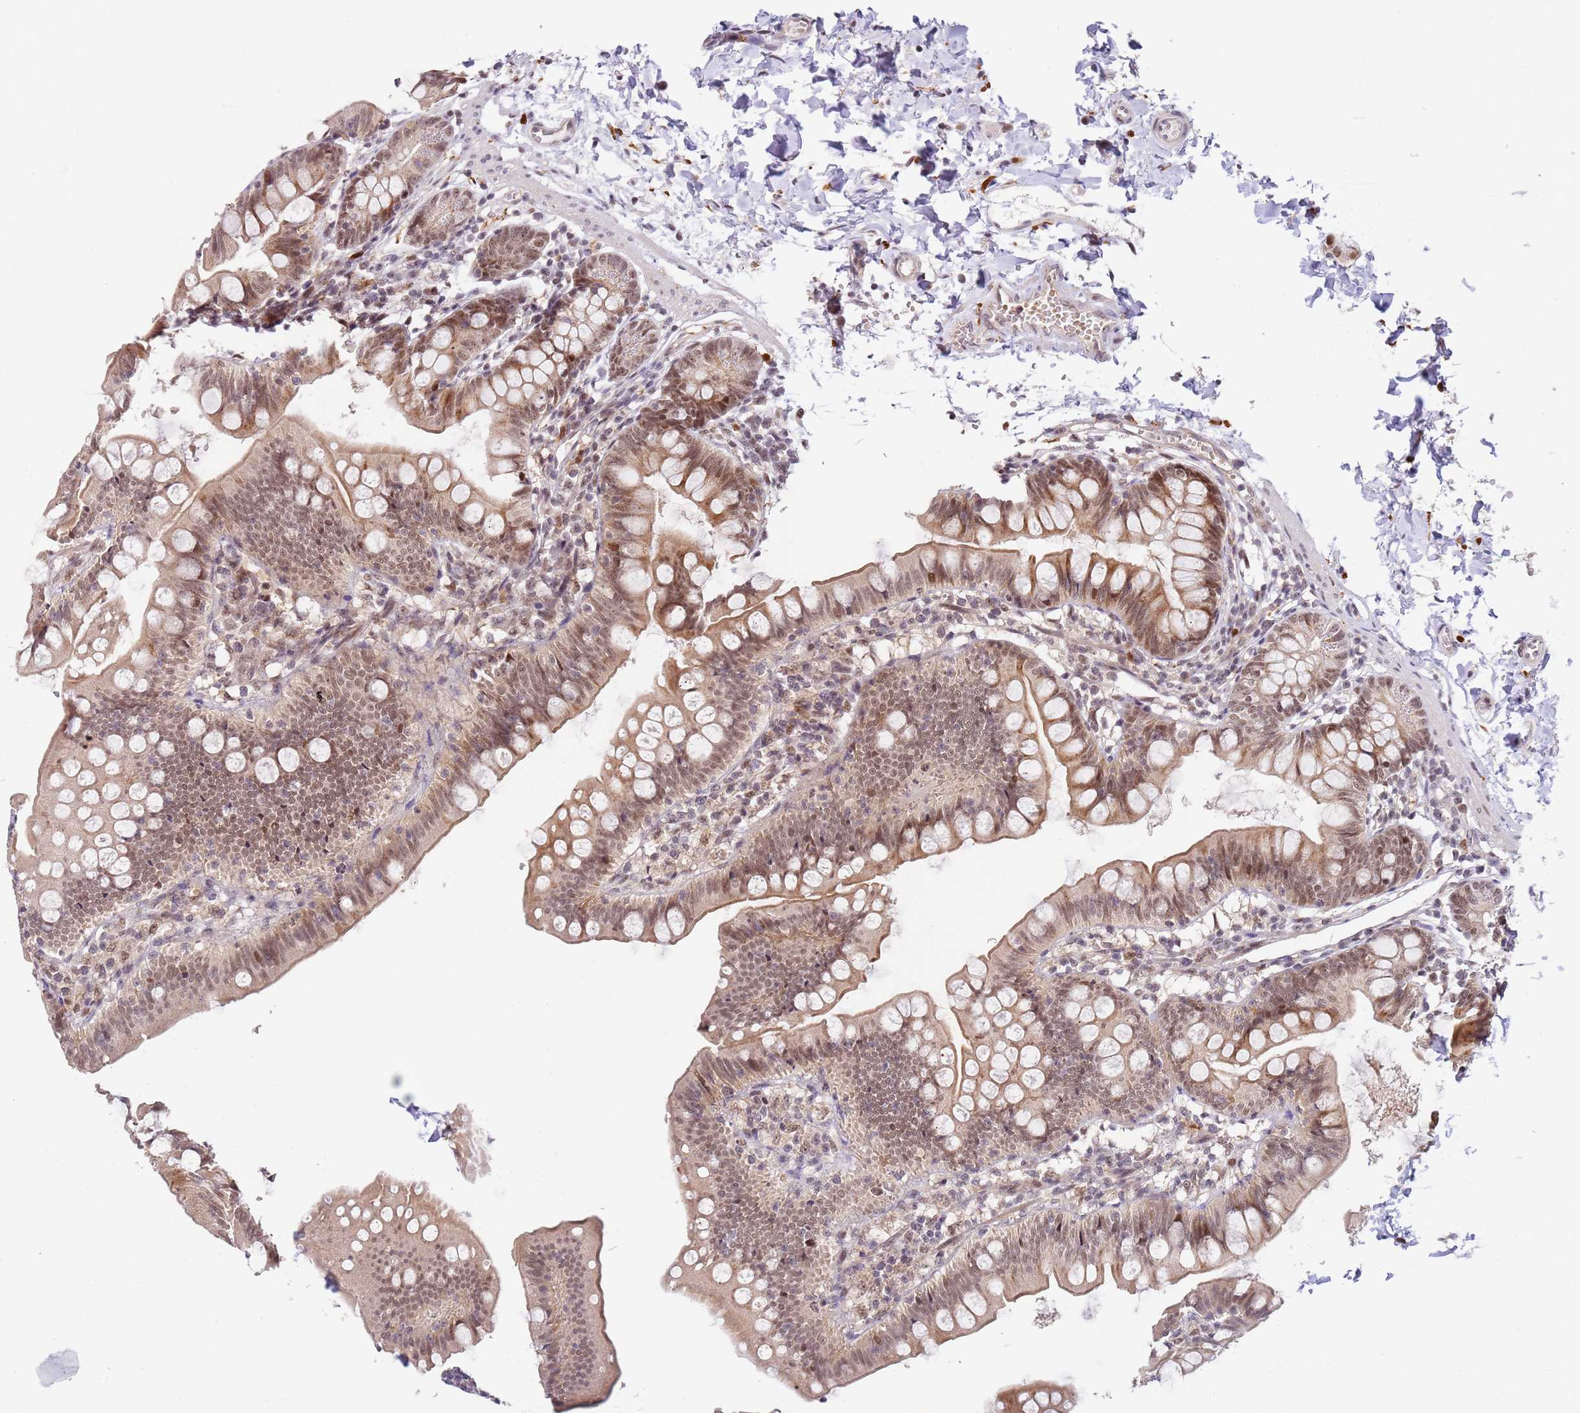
{"staining": {"intensity": "moderate", "quantity": ">75%", "location": "cytoplasmic/membranous,nuclear"}, "tissue": "small intestine", "cell_type": "Glandular cells", "image_type": "normal", "snomed": [{"axis": "morphology", "description": "Normal tissue, NOS"}, {"axis": "topography", "description": "Small intestine"}], "caption": "An immunohistochemistry (IHC) micrograph of benign tissue is shown. Protein staining in brown labels moderate cytoplasmic/membranous,nuclear positivity in small intestine within glandular cells.", "gene": "LGALSL", "patient": {"sex": "male", "age": 7}}